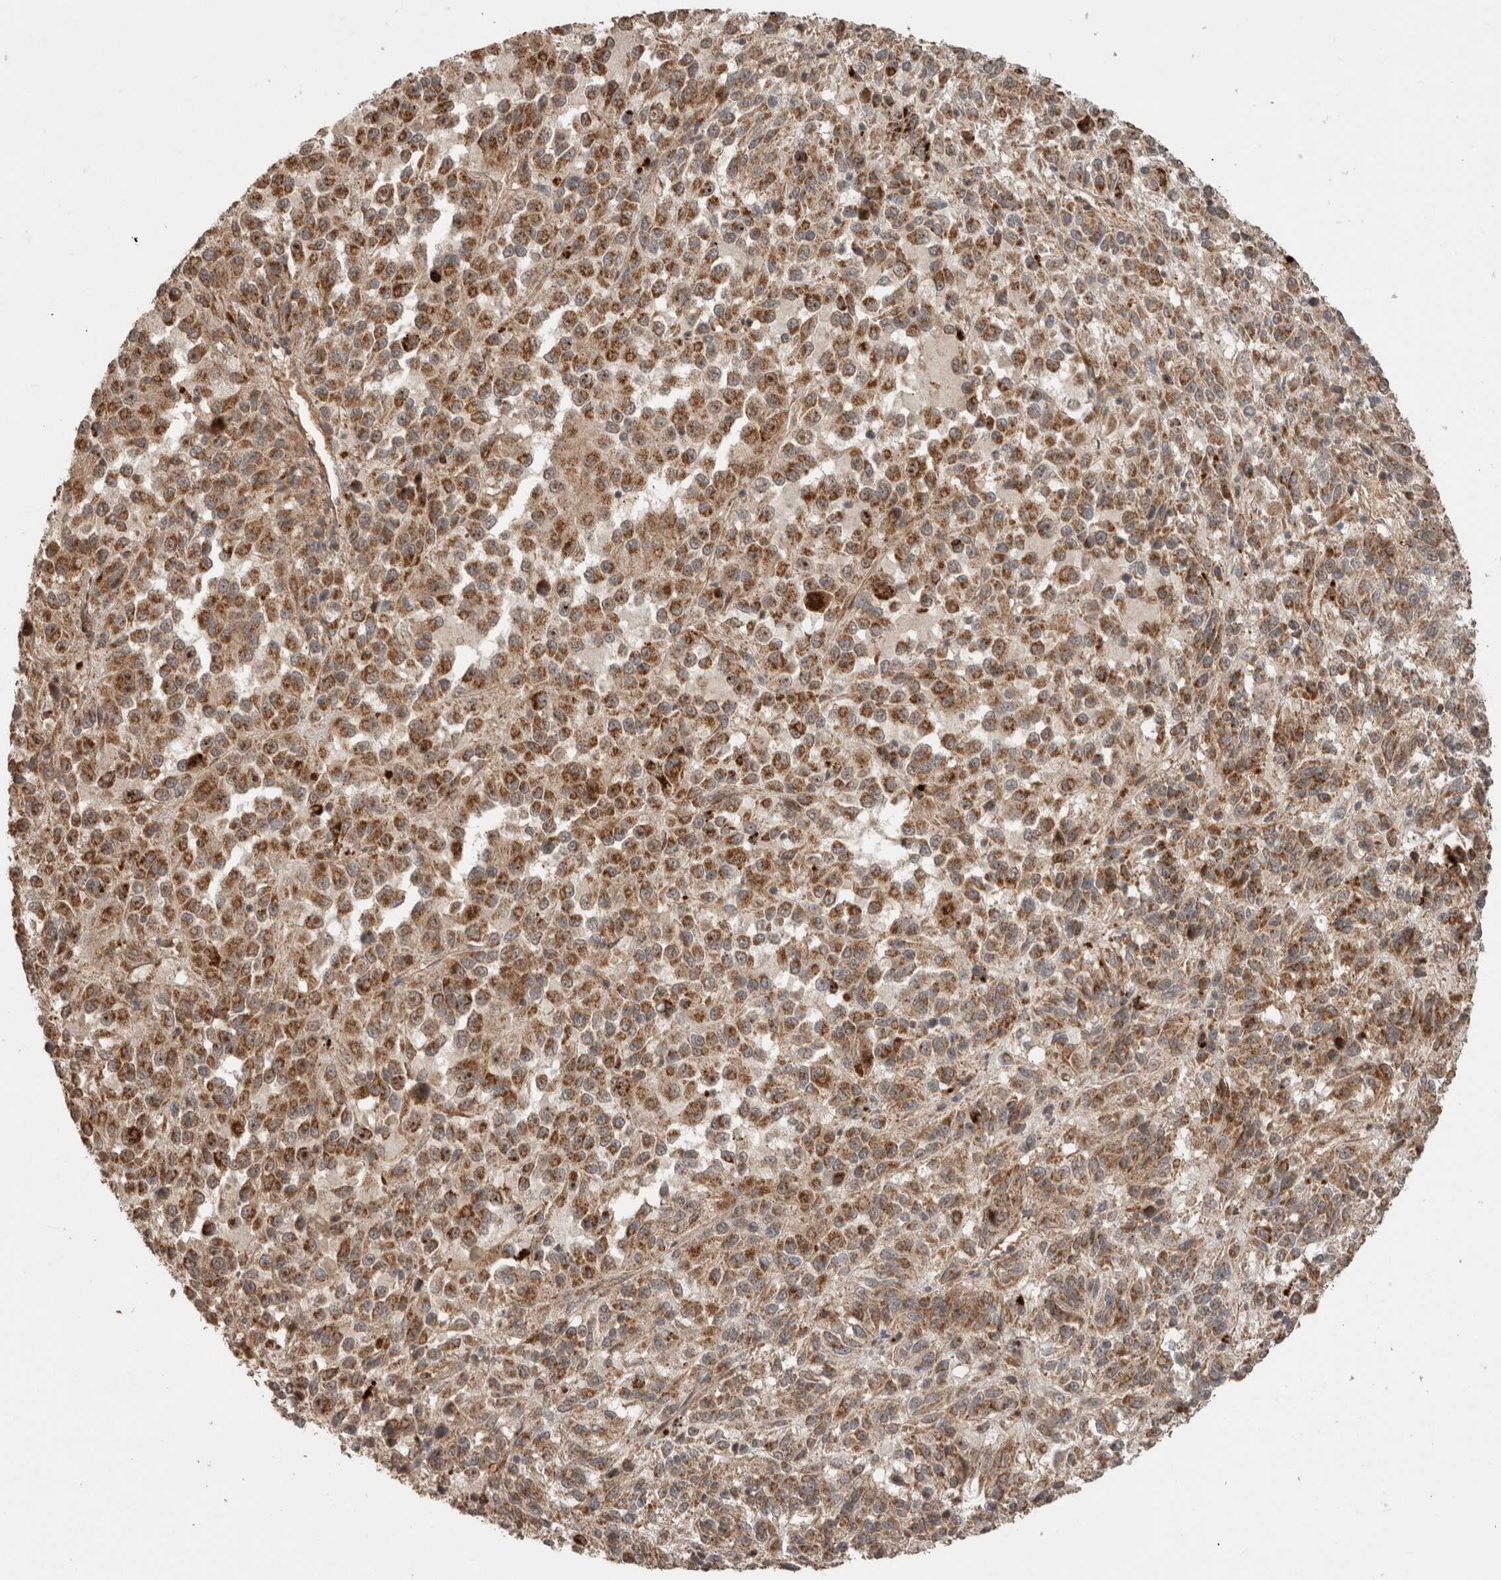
{"staining": {"intensity": "moderate", "quantity": ">75%", "location": "cytoplasmic/membranous"}, "tissue": "melanoma", "cell_type": "Tumor cells", "image_type": "cancer", "snomed": [{"axis": "morphology", "description": "Malignant melanoma, Metastatic site"}, {"axis": "topography", "description": "Lung"}], "caption": "Immunohistochemistry (DAB (3,3'-diaminobenzidine)) staining of human malignant melanoma (metastatic site) exhibits moderate cytoplasmic/membranous protein positivity in approximately >75% of tumor cells.", "gene": "FAM3A", "patient": {"sex": "male", "age": 64}}